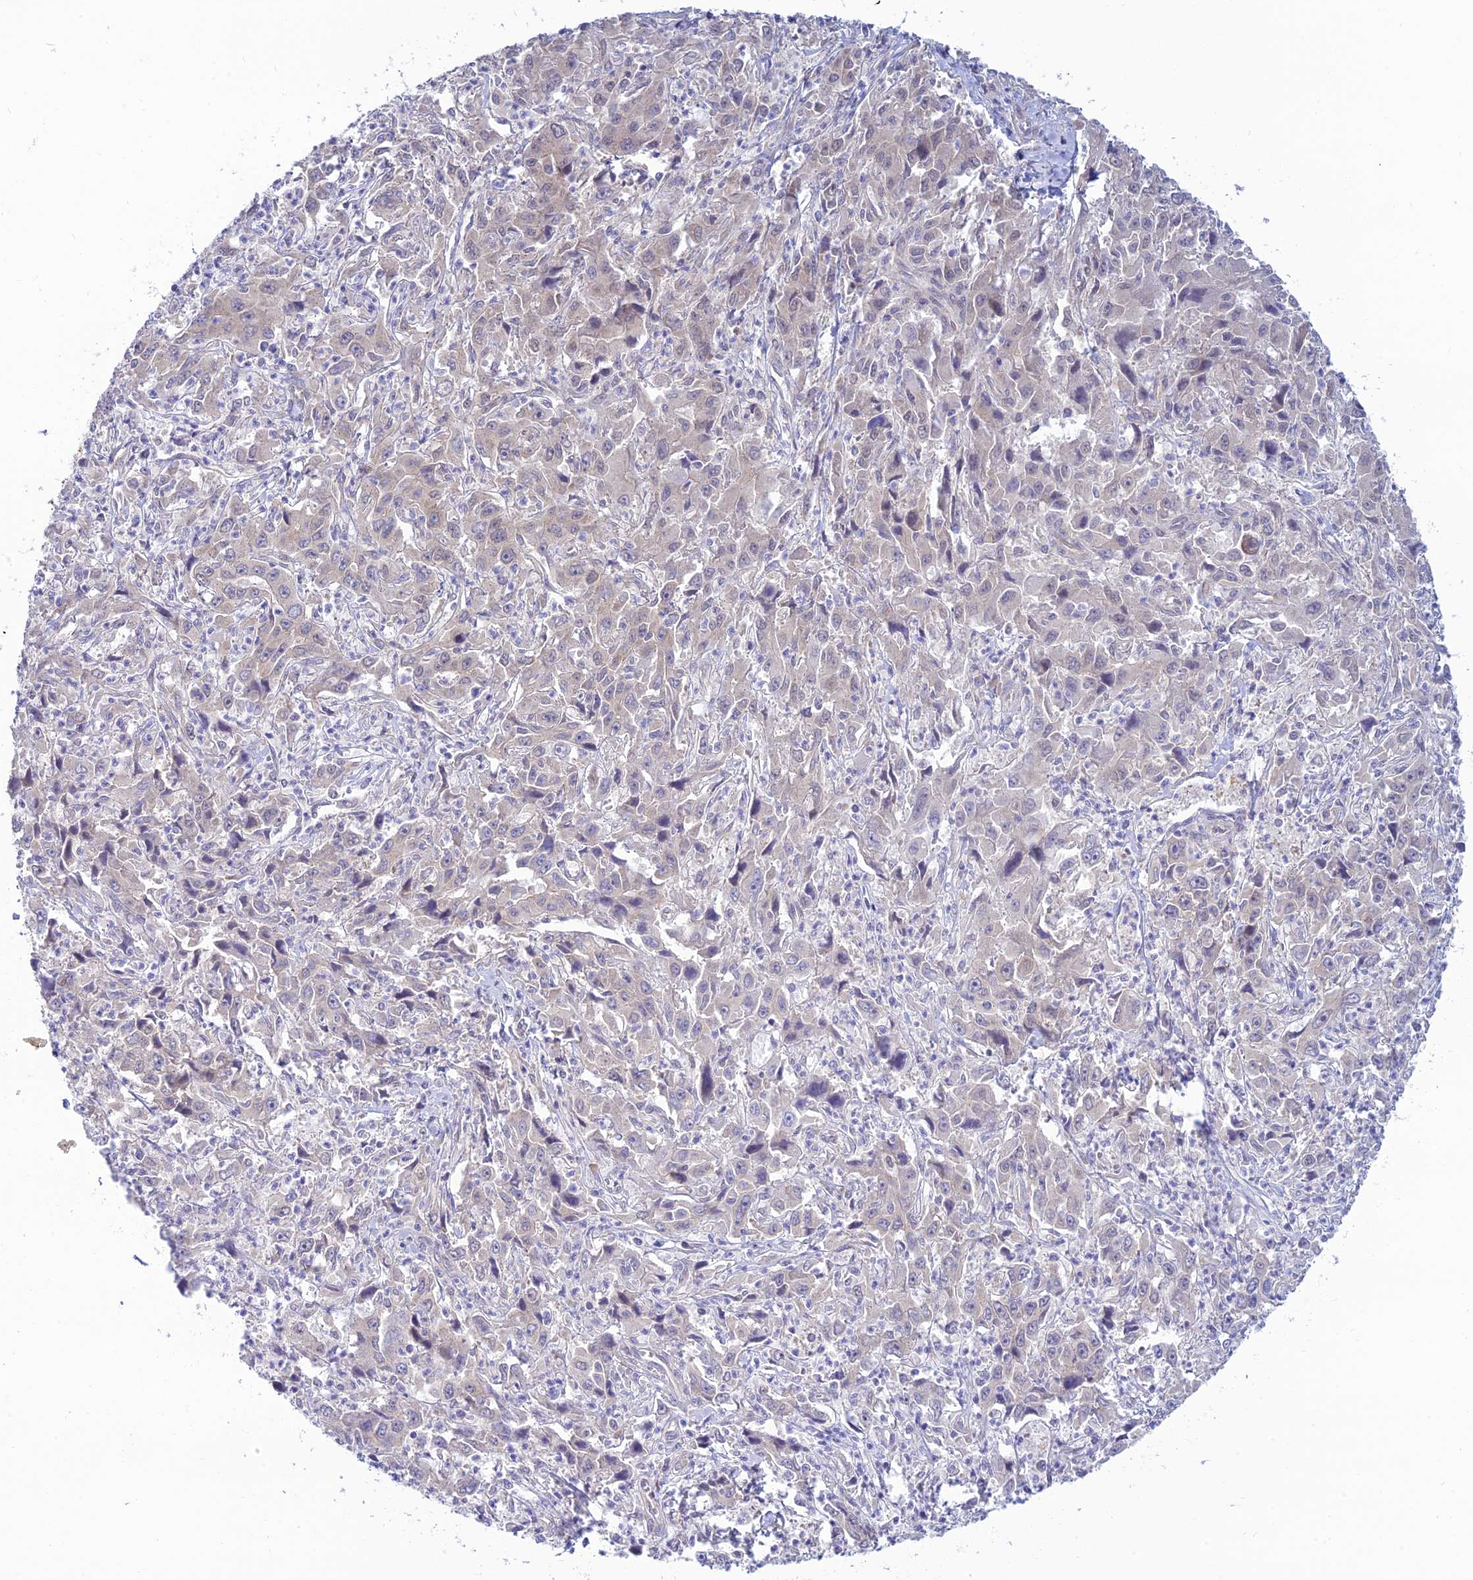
{"staining": {"intensity": "negative", "quantity": "none", "location": "none"}, "tissue": "liver cancer", "cell_type": "Tumor cells", "image_type": "cancer", "snomed": [{"axis": "morphology", "description": "Carcinoma, Hepatocellular, NOS"}, {"axis": "topography", "description": "Liver"}], "caption": "Photomicrograph shows no significant protein staining in tumor cells of liver cancer.", "gene": "SKIC8", "patient": {"sex": "male", "age": 63}}